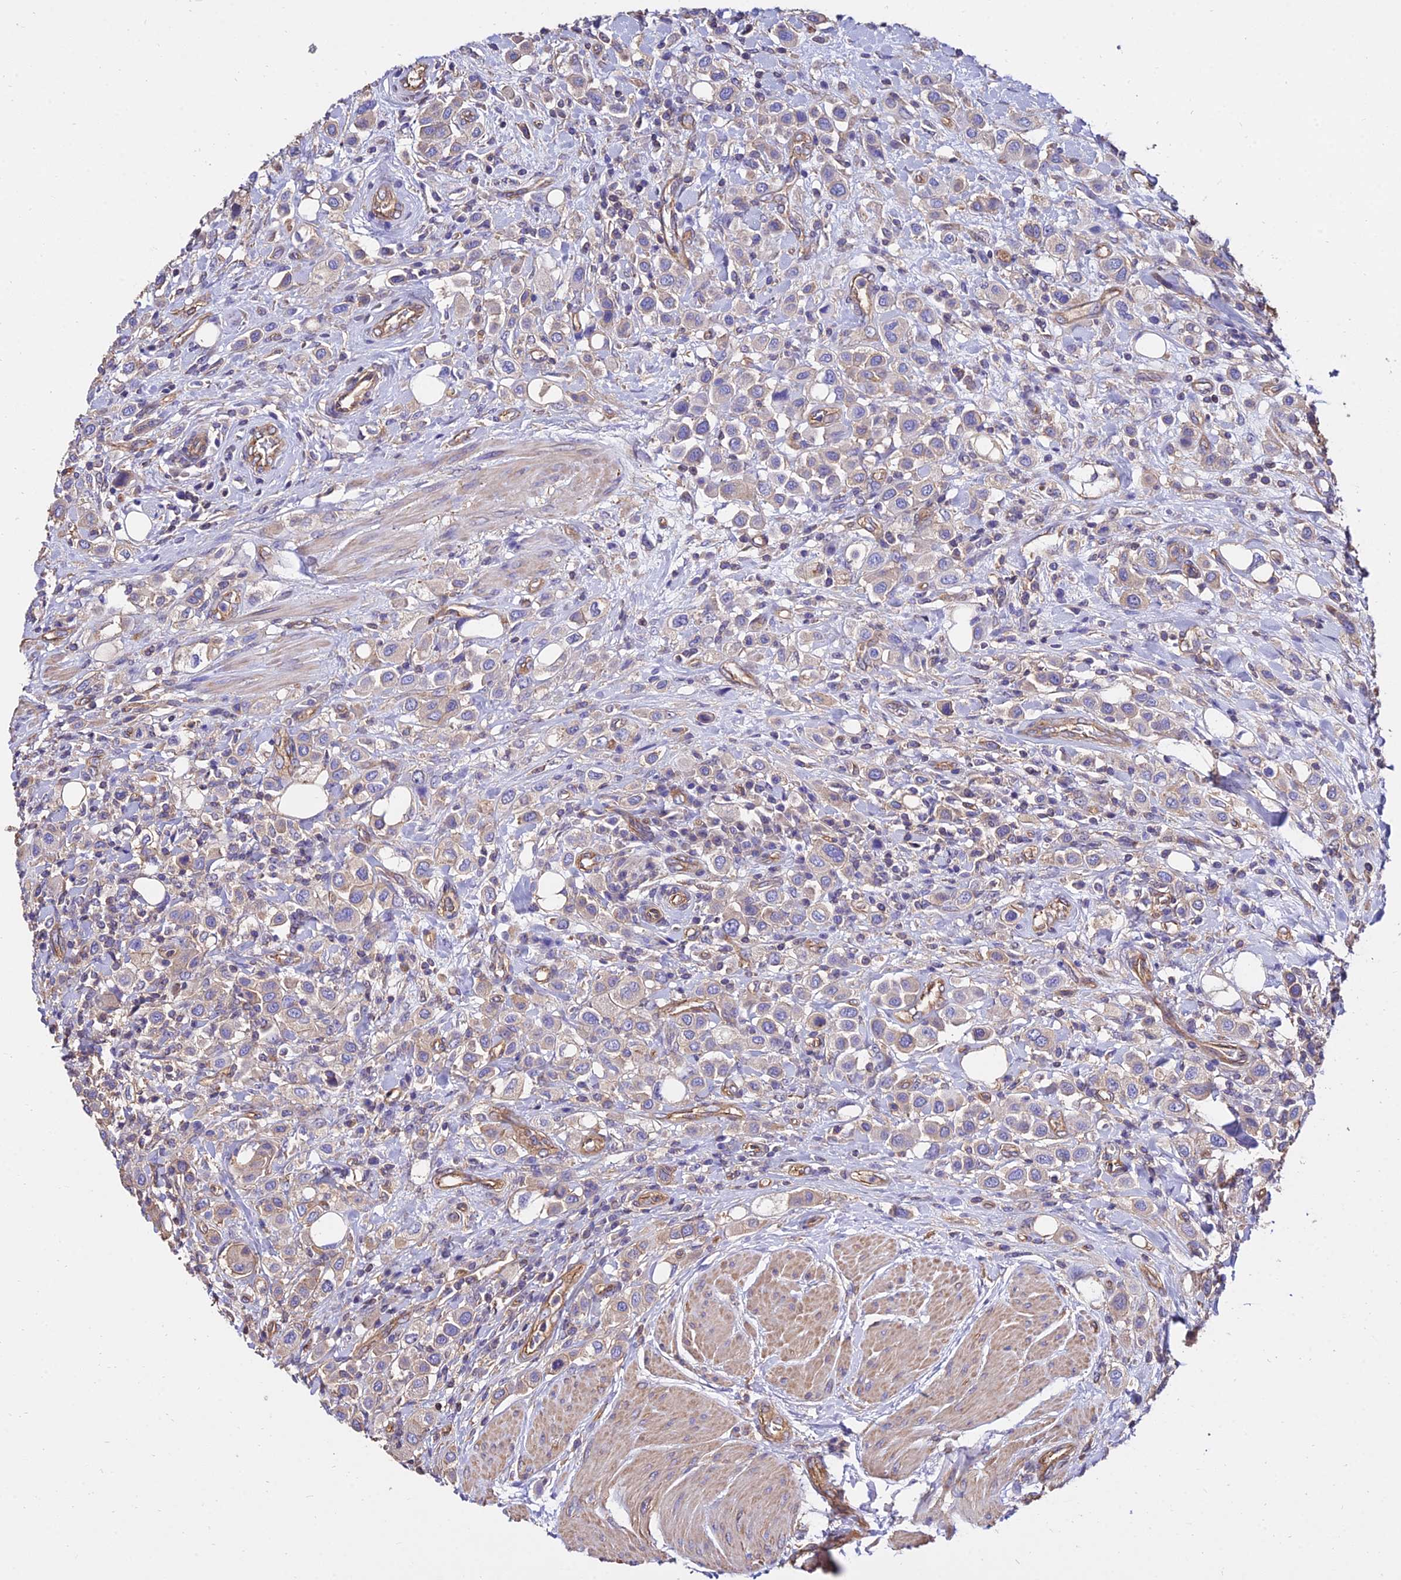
{"staining": {"intensity": "weak", "quantity": "25%-75%", "location": "cytoplasmic/membranous"}, "tissue": "urothelial cancer", "cell_type": "Tumor cells", "image_type": "cancer", "snomed": [{"axis": "morphology", "description": "Urothelial carcinoma, High grade"}, {"axis": "topography", "description": "Urinary bladder"}], "caption": "This is an image of IHC staining of urothelial cancer, which shows weak staining in the cytoplasmic/membranous of tumor cells.", "gene": "CALM2", "patient": {"sex": "male", "age": 50}}